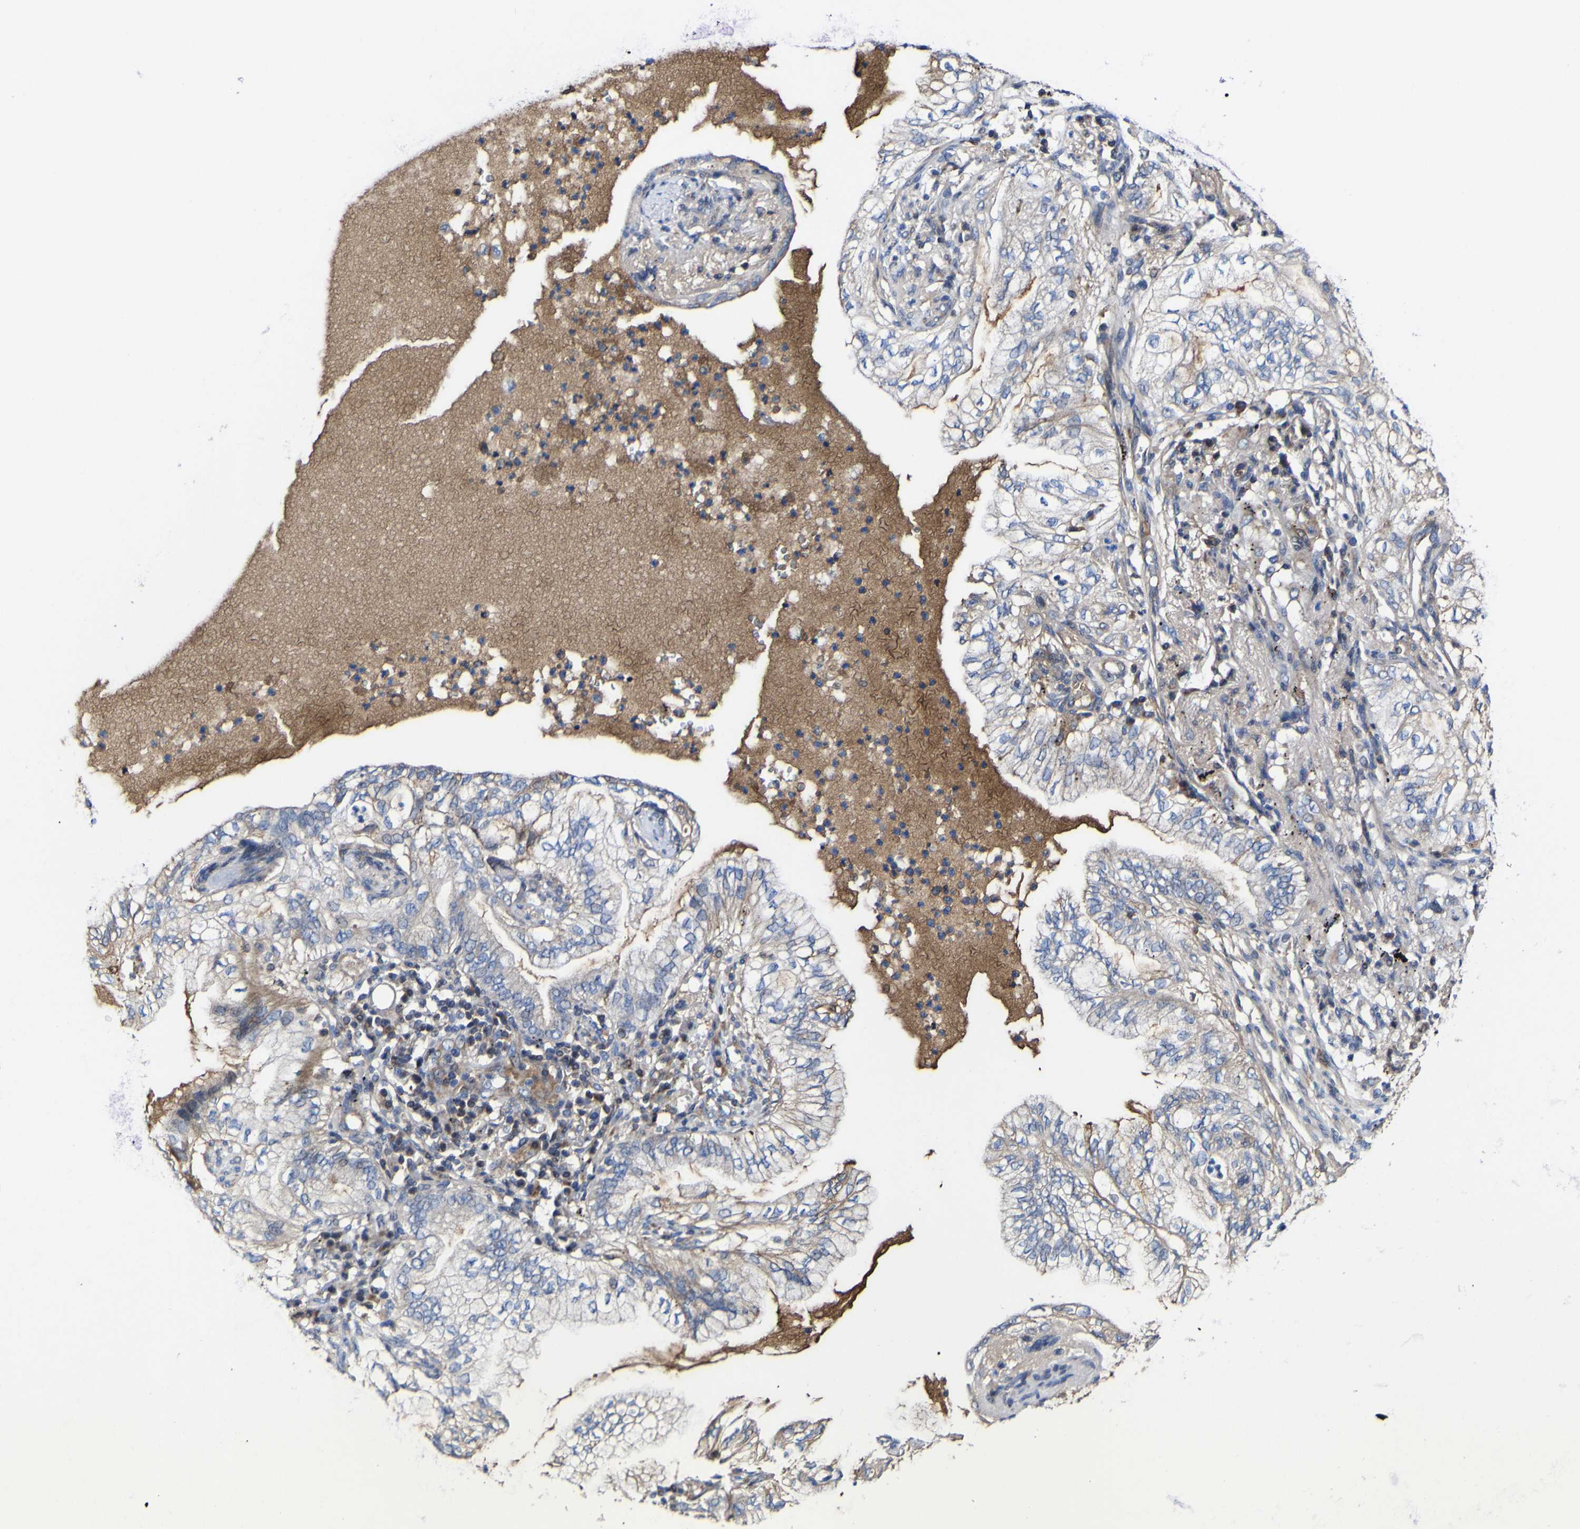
{"staining": {"intensity": "weak", "quantity": "<25%", "location": "cytoplasmic/membranous"}, "tissue": "lung cancer", "cell_type": "Tumor cells", "image_type": "cancer", "snomed": [{"axis": "morphology", "description": "Normal tissue, NOS"}, {"axis": "morphology", "description": "Adenocarcinoma, NOS"}, {"axis": "topography", "description": "Bronchus"}, {"axis": "topography", "description": "Lung"}], "caption": "The IHC image has no significant positivity in tumor cells of lung cancer (adenocarcinoma) tissue.", "gene": "CCDC90B", "patient": {"sex": "female", "age": 70}}